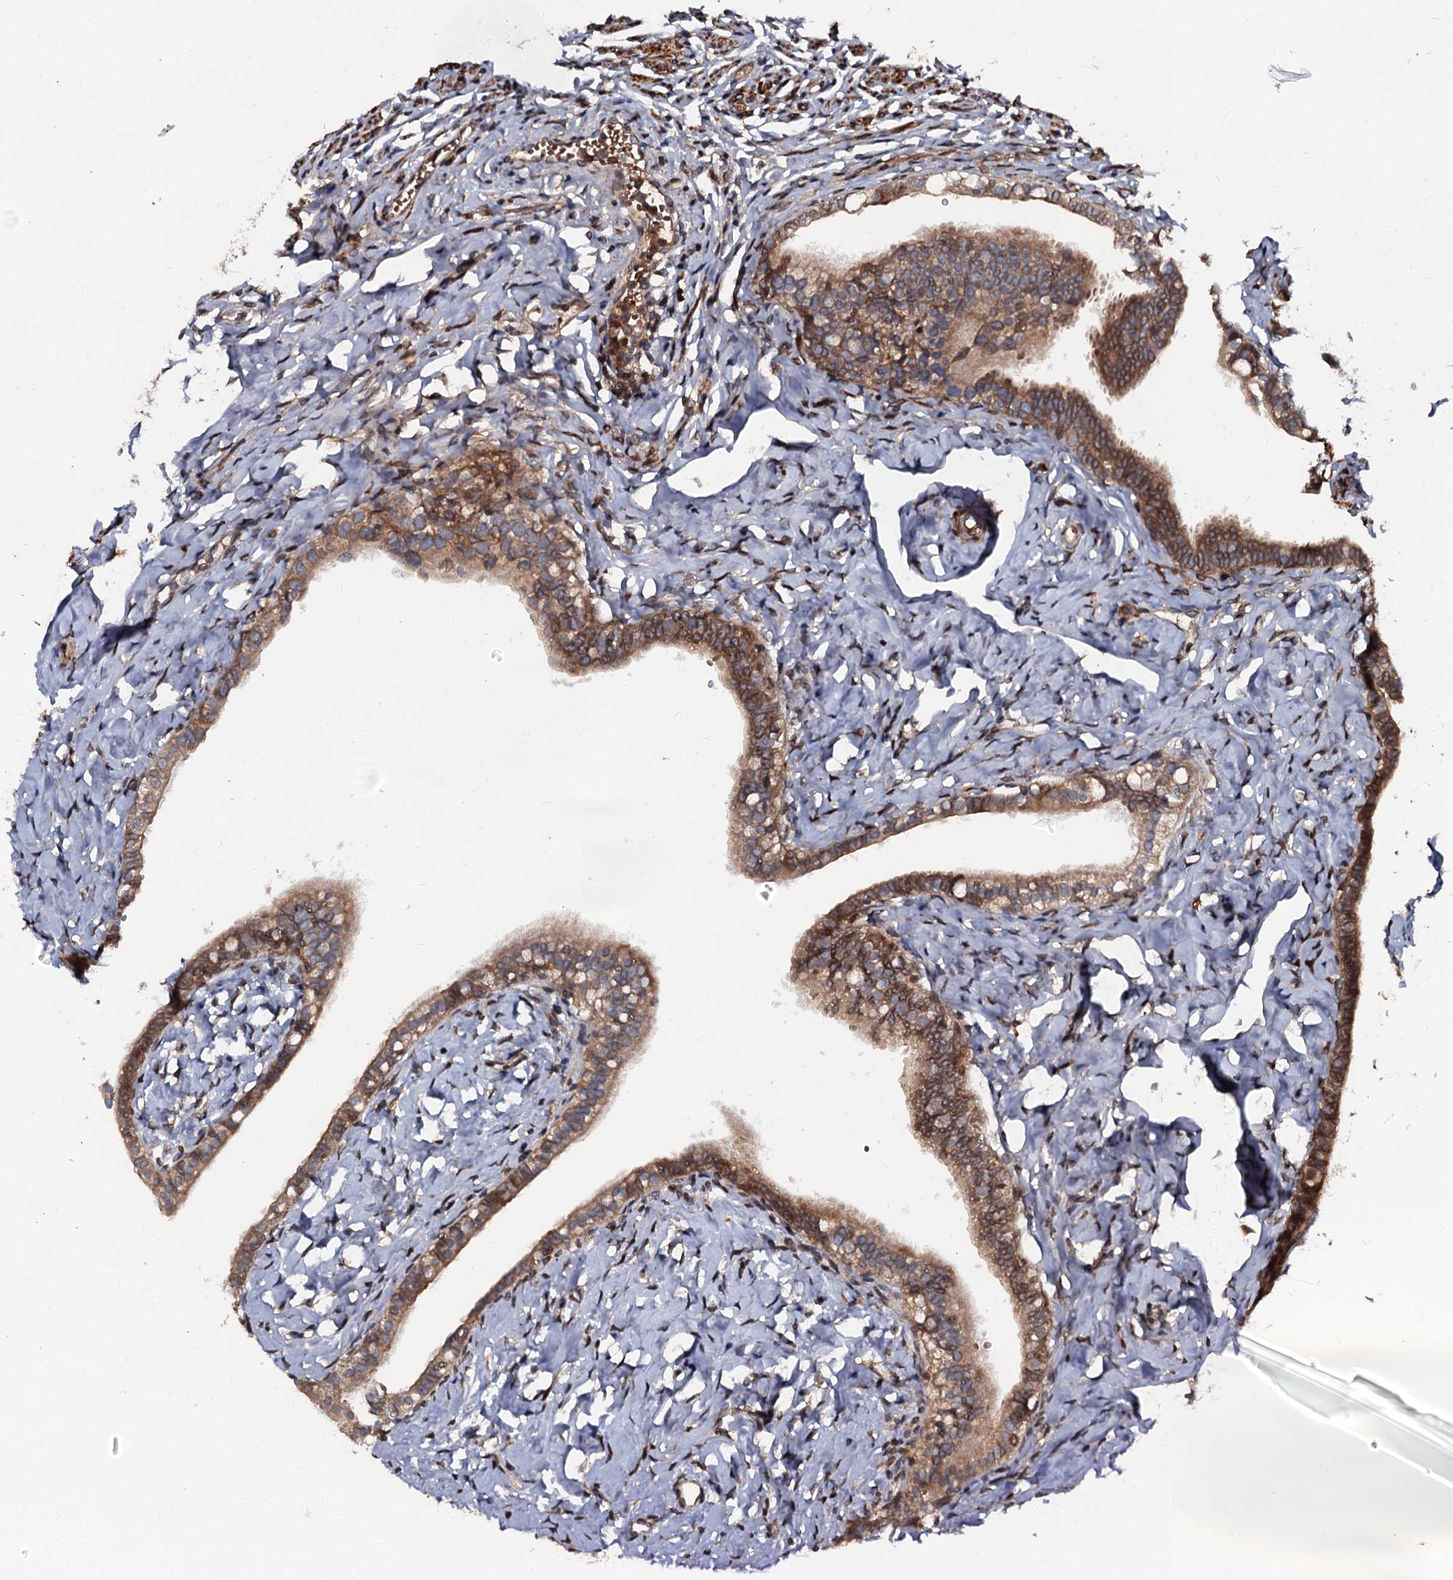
{"staining": {"intensity": "moderate", "quantity": ">75%", "location": "cytoplasmic/membranous"}, "tissue": "fallopian tube", "cell_type": "Glandular cells", "image_type": "normal", "snomed": [{"axis": "morphology", "description": "Normal tissue, NOS"}, {"axis": "topography", "description": "Fallopian tube"}], "caption": "Immunohistochemistry of unremarkable human fallopian tube exhibits medium levels of moderate cytoplasmic/membranous positivity in about >75% of glandular cells. (brown staining indicates protein expression, while blue staining denotes nuclei).", "gene": "N4BP1", "patient": {"sex": "female", "age": 66}}